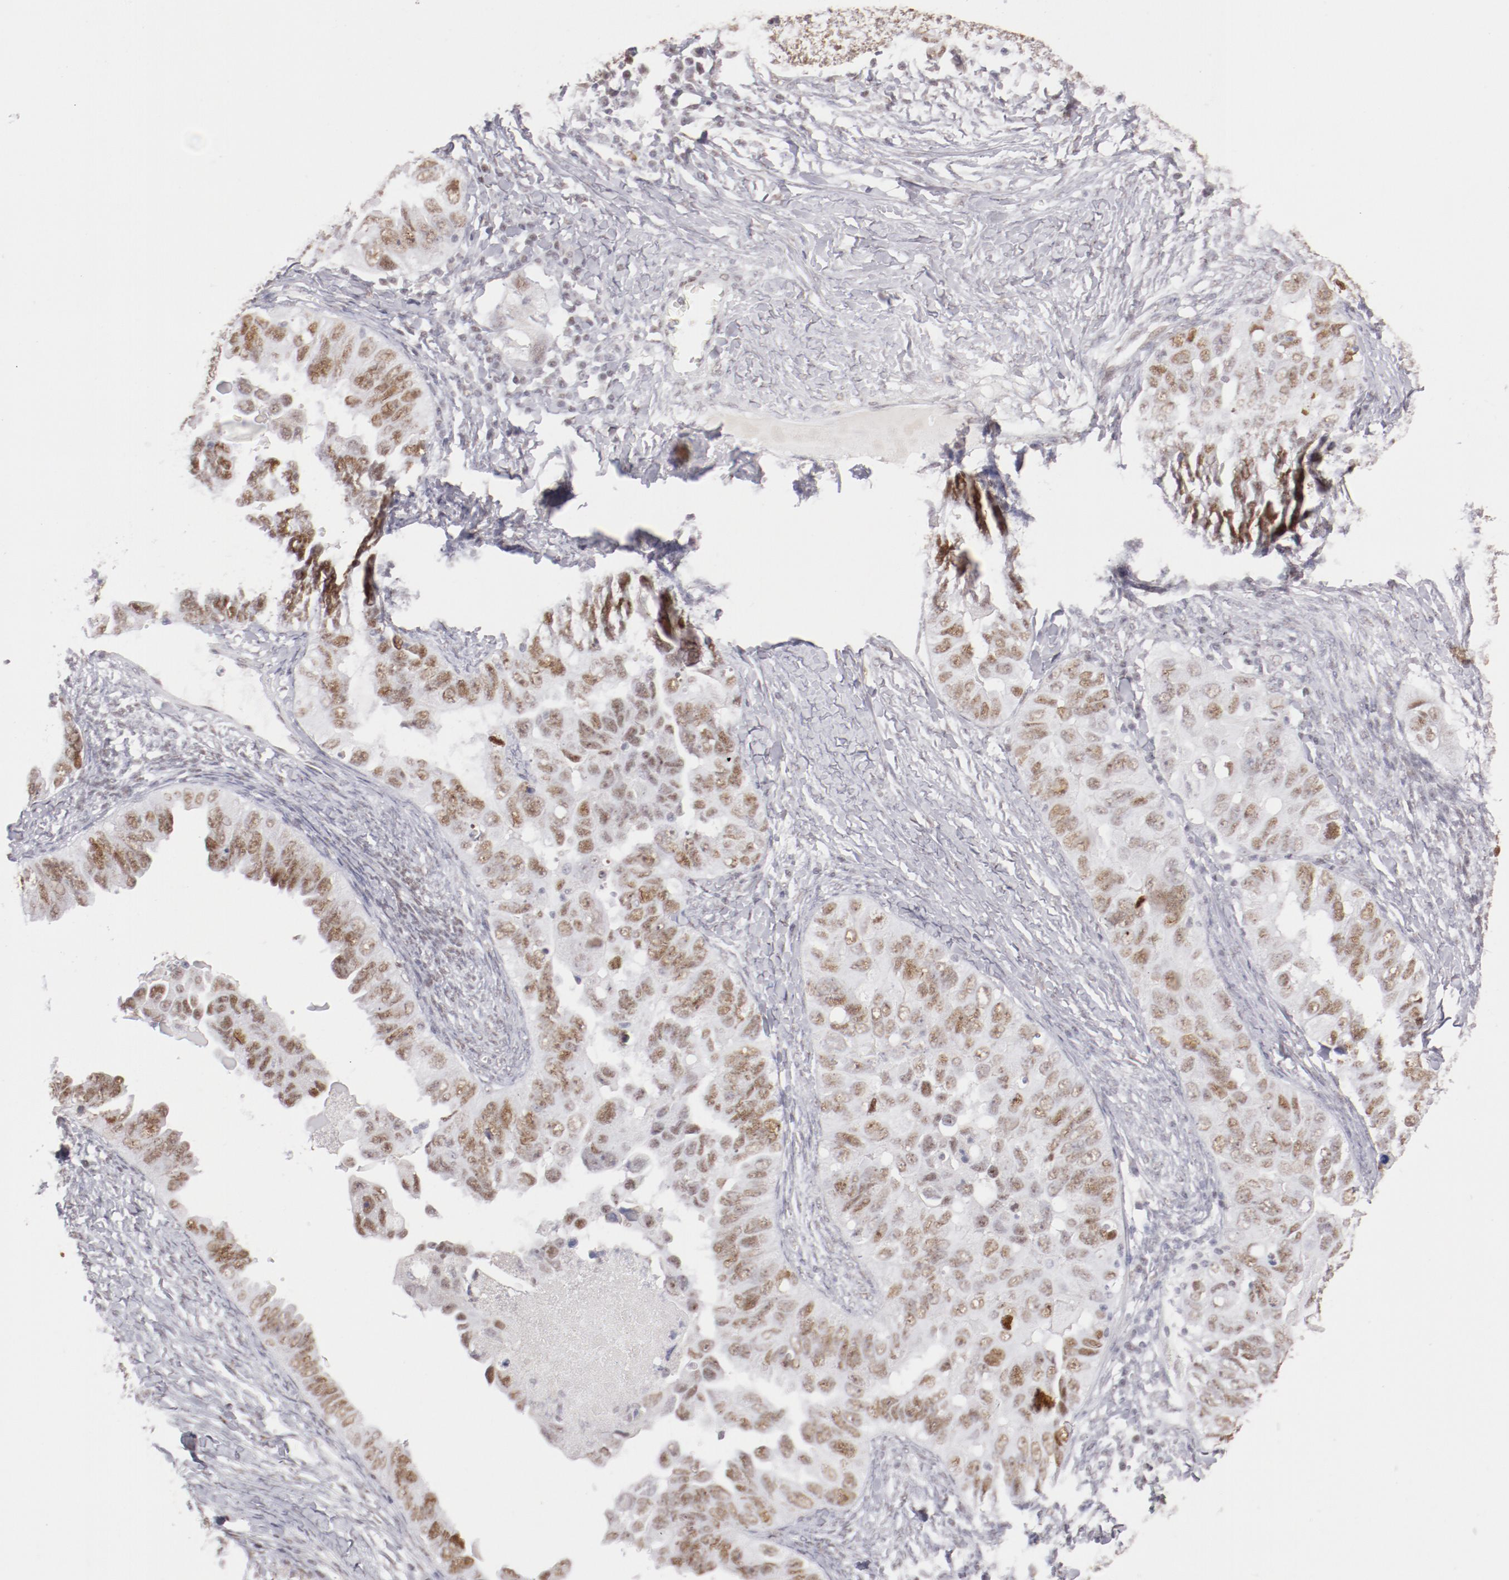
{"staining": {"intensity": "weak", "quantity": ">75%", "location": "nuclear"}, "tissue": "ovarian cancer", "cell_type": "Tumor cells", "image_type": "cancer", "snomed": [{"axis": "morphology", "description": "Cystadenocarcinoma, serous, NOS"}, {"axis": "topography", "description": "Ovary"}], "caption": "This photomicrograph displays IHC staining of ovarian cancer (serous cystadenocarcinoma), with low weak nuclear positivity in approximately >75% of tumor cells.", "gene": "TFAP4", "patient": {"sex": "female", "age": 82}}